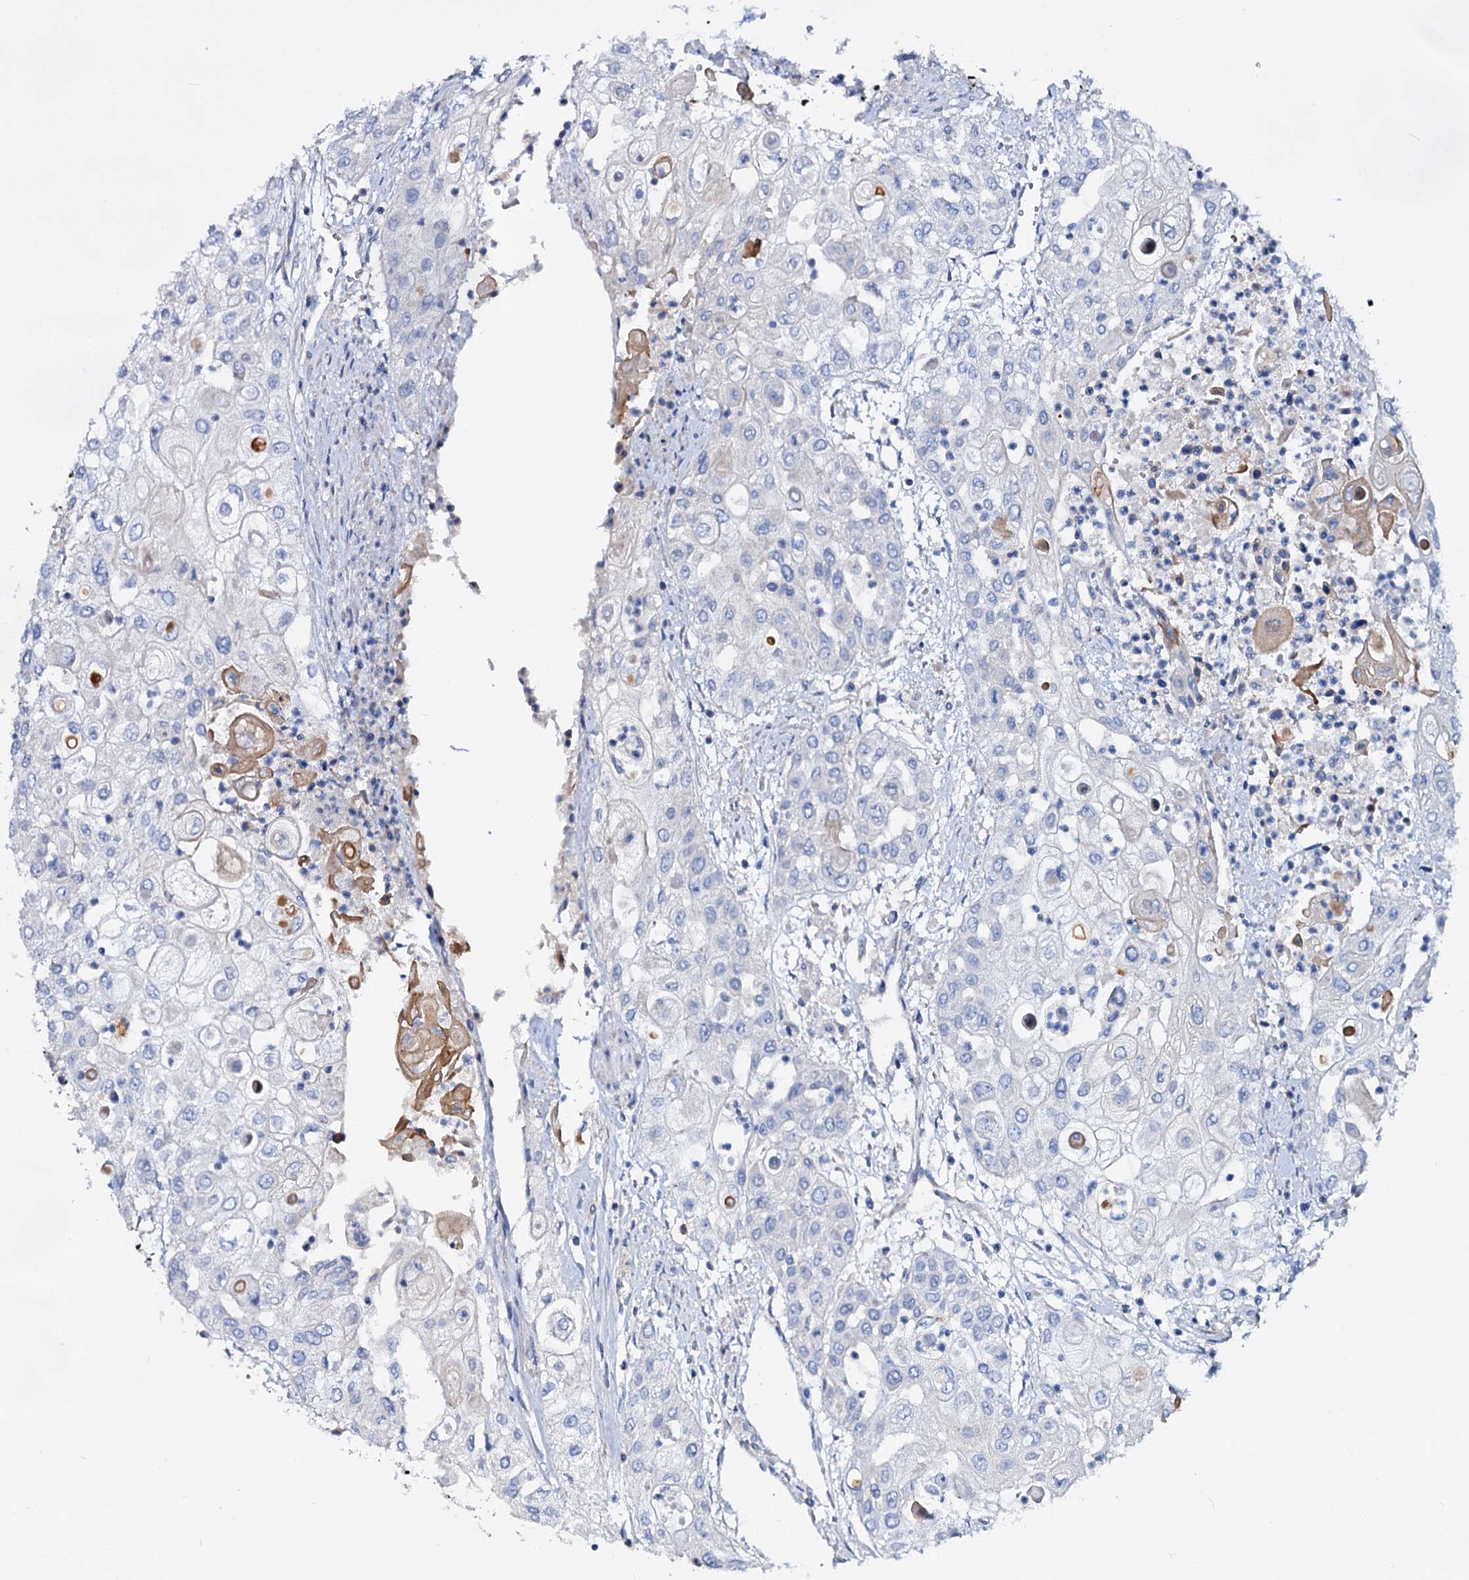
{"staining": {"intensity": "moderate", "quantity": "<25%", "location": "cytoplasmic/membranous"}, "tissue": "urothelial cancer", "cell_type": "Tumor cells", "image_type": "cancer", "snomed": [{"axis": "morphology", "description": "Urothelial carcinoma, High grade"}, {"axis": "topography", "description": "Urinary bladder"}], "caption": "Immunohistochemical staining of human high-grade urothelial carcinoma reveals moderate cytoplasmic/membranous protein staining in approximately <25% of tumor cells. The staining is performed using DAB (3,3'-diaminobenzidine) brown chromogen to label protein expression. The nuclei are counter-stained blue using hematoxylin.", "gene": "DYDC2", "patient": {"sex": "female", "age": 79}}